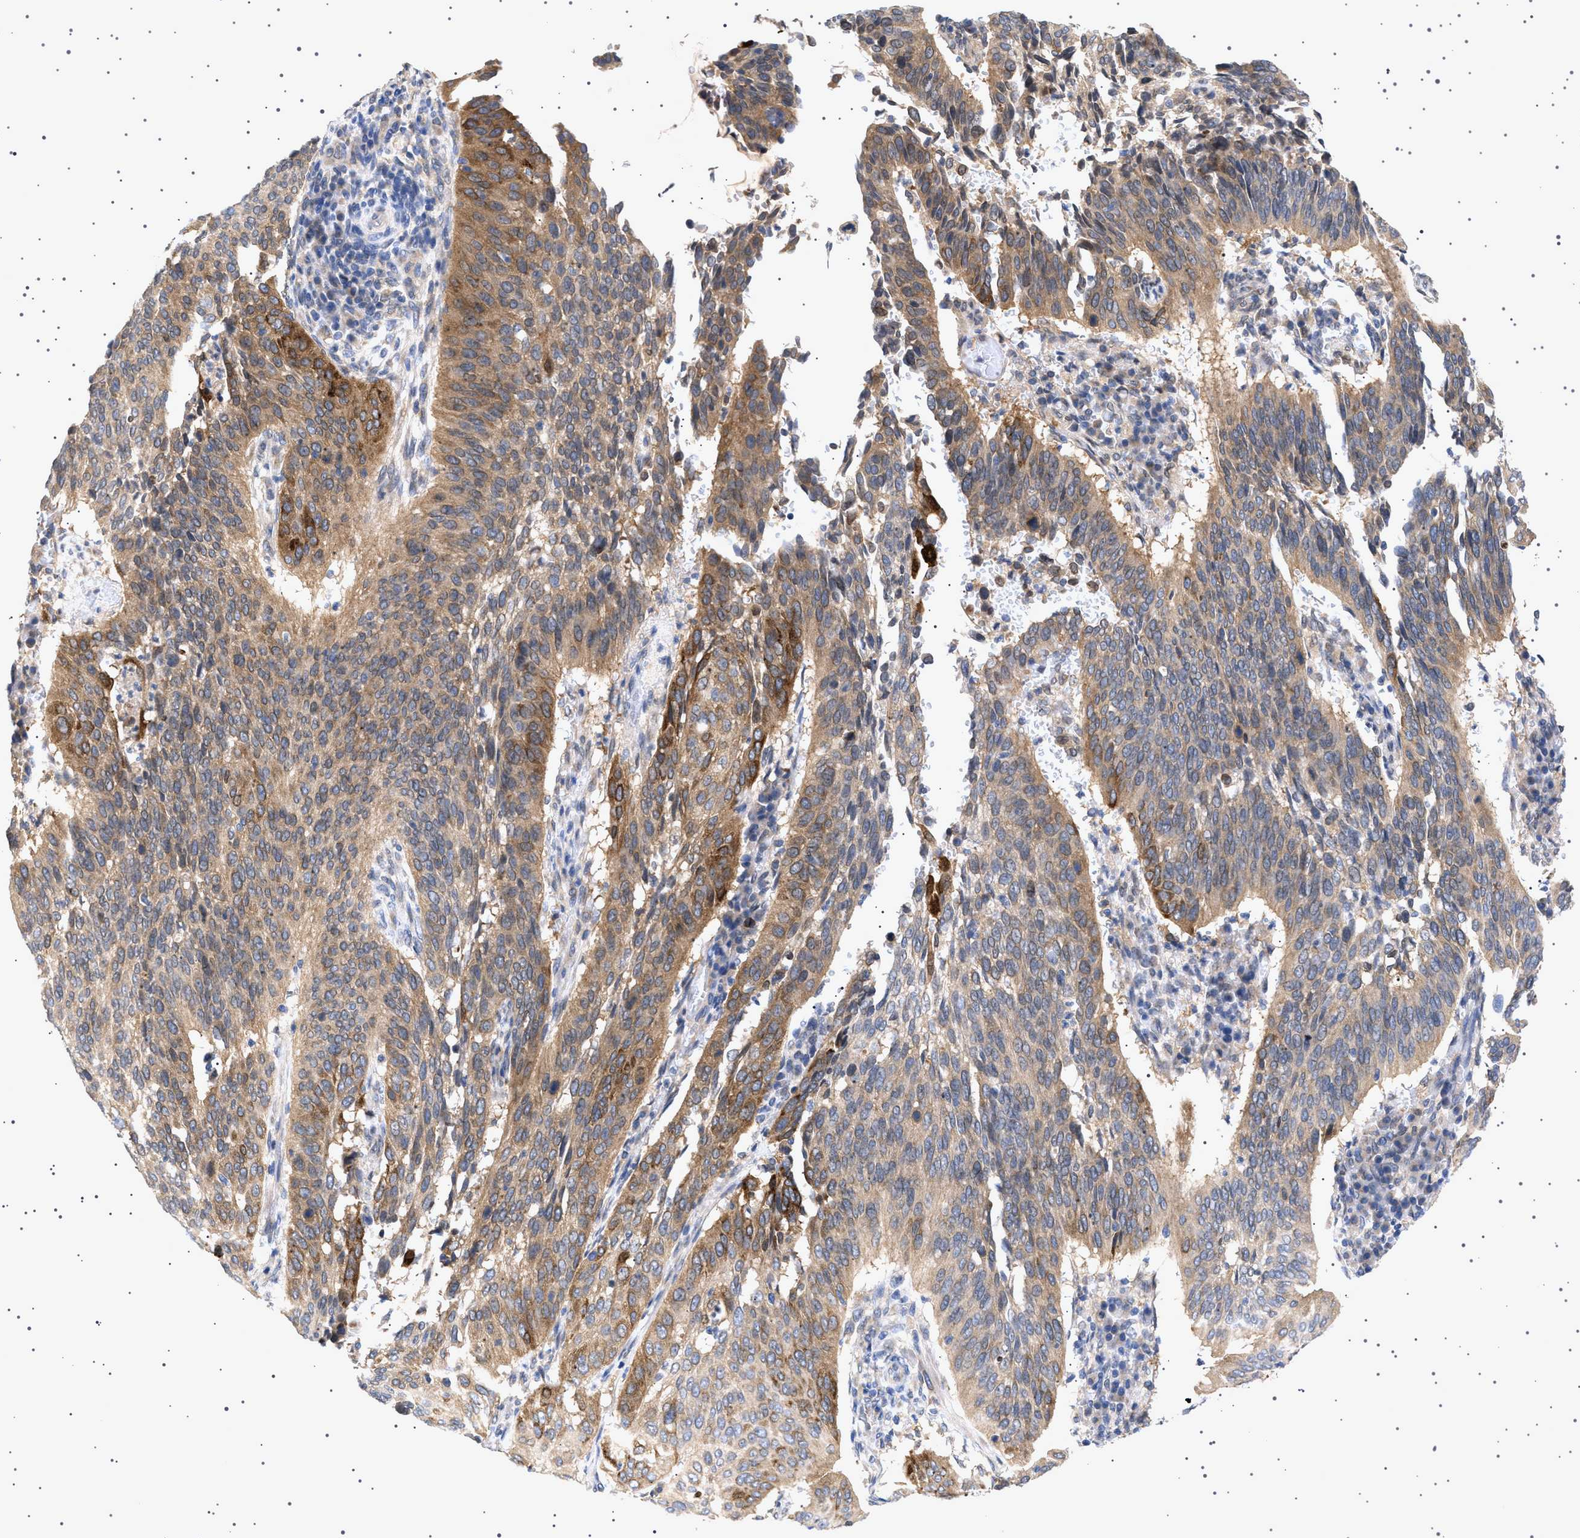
{"staining": {"intensity": "moderate", "quantity": "25%-75%", "location": "cytoplasmic/membranous"}, "tissue": "cervical cancer", "cell_type": "Tumor cells", "image_type": "cancer", "snomed": [{"axis": "morphology", "description": "Normal tissue, NOS"}, {"axis": "morphology", "description": "Squamous cell carcinoma, NOS"}, {"axis": "topography", "description": "Cervix"}], "caption": "Cervical cancer (squamous cell carcinoma) stained for a protein (brown) displays moderate cytoplasmic/membranous positive expression in approximately 25%-75% of tumor cells.", "gene": "NUP93", "patient": {"sex": "female", "age": 39}}